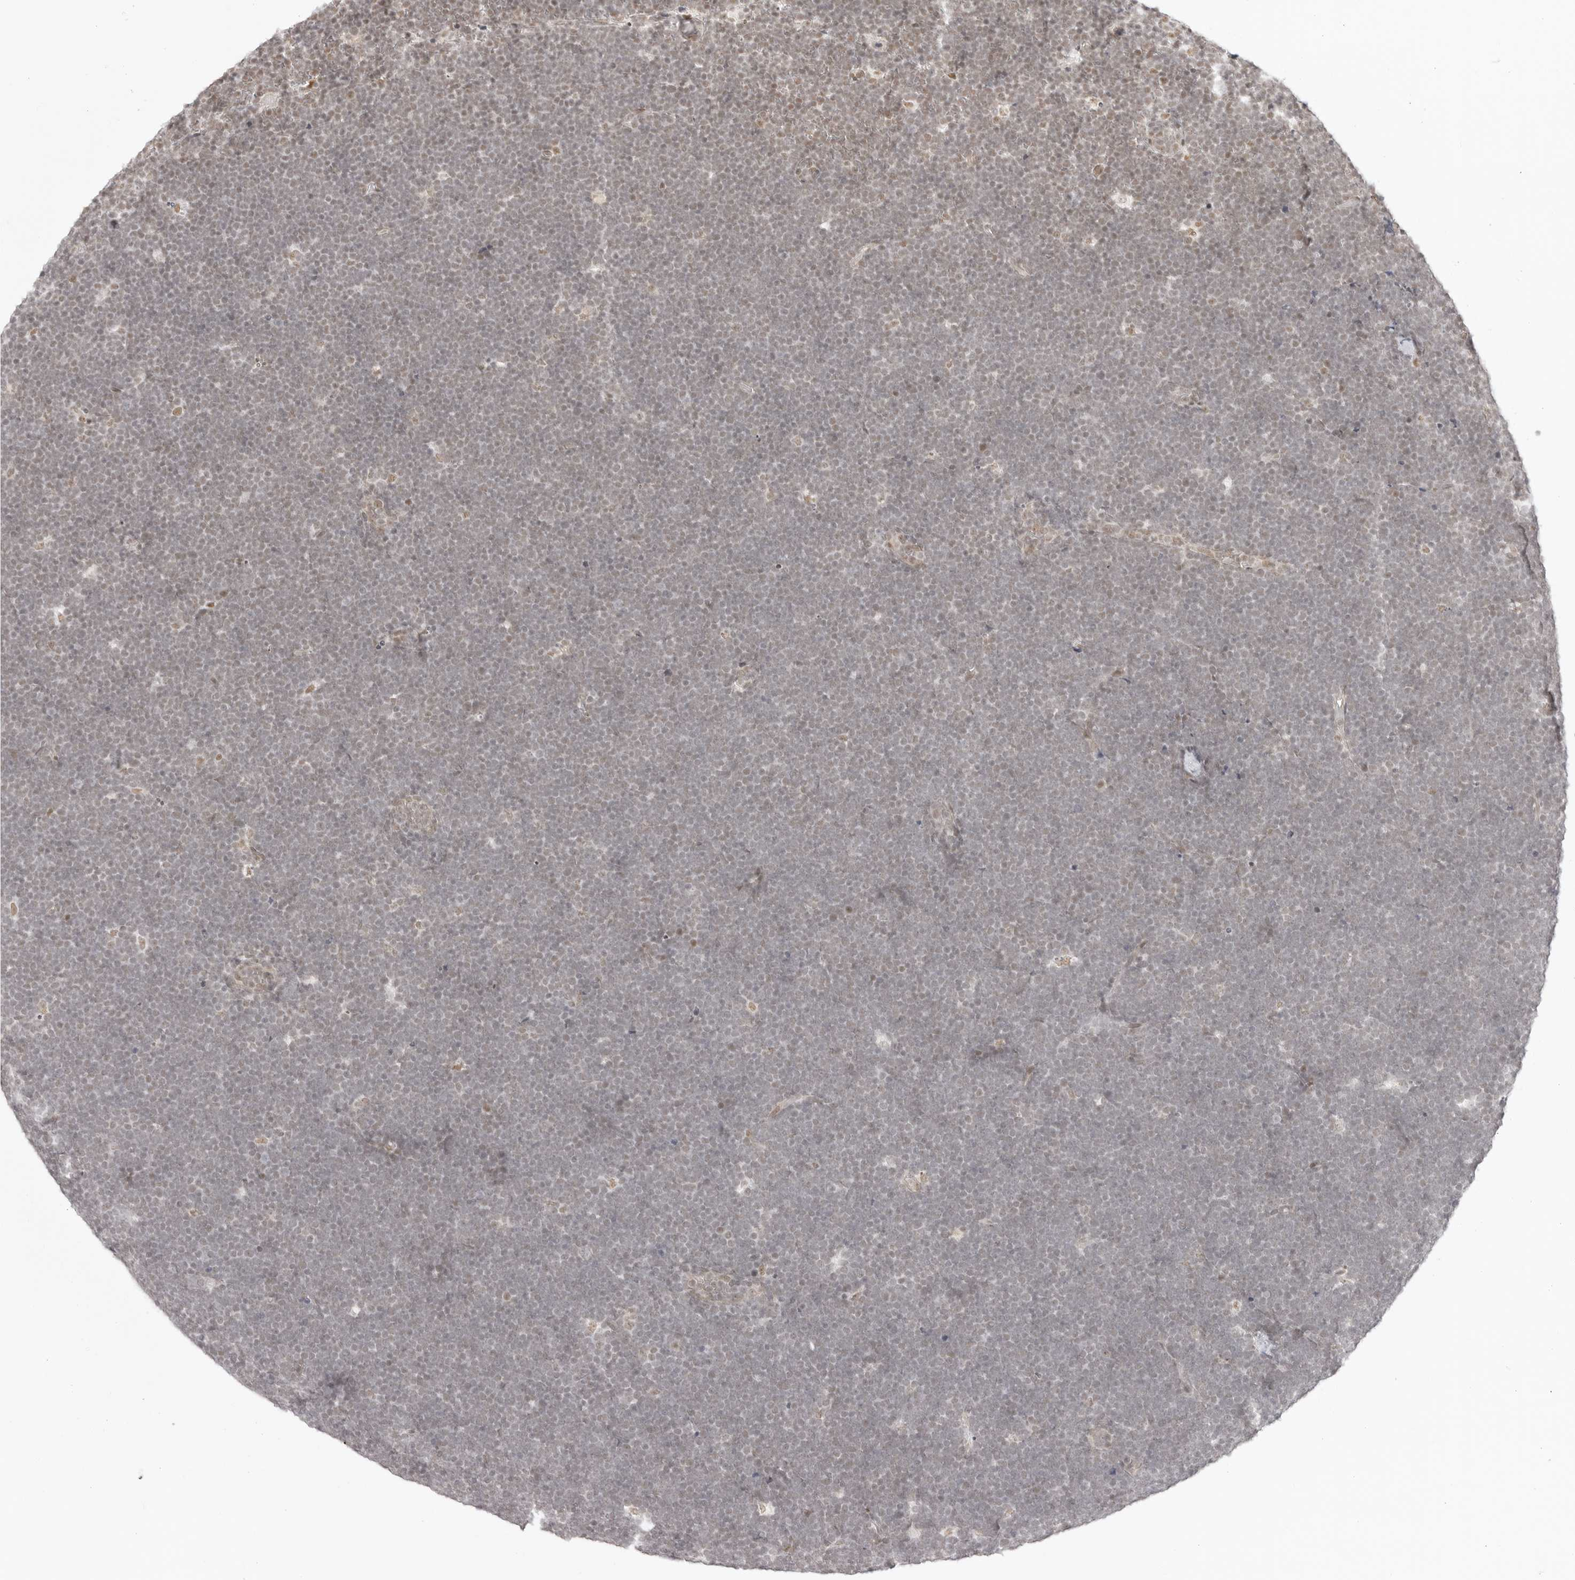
{"staining": {"intensity": "weak", "quantity": "25%-75%", "location": "nuclear"}, "tissue": "lymphoma", "cell_type": "Tumor cells", "image_type": "cancer", "snomed": [{"axis": "morphology", "description": "Malignant lymphoma, non-Hodgkin's type, High grade"}, {"axis": "topography", "description": "Lymph node"}], "caption": "Protein expression analysis of lymphoma displays weak nuclear staining in approximately 25%-75% of tumor cells.", "gene": "TCIM", "patient": {"sex": "male", "age": 13}}